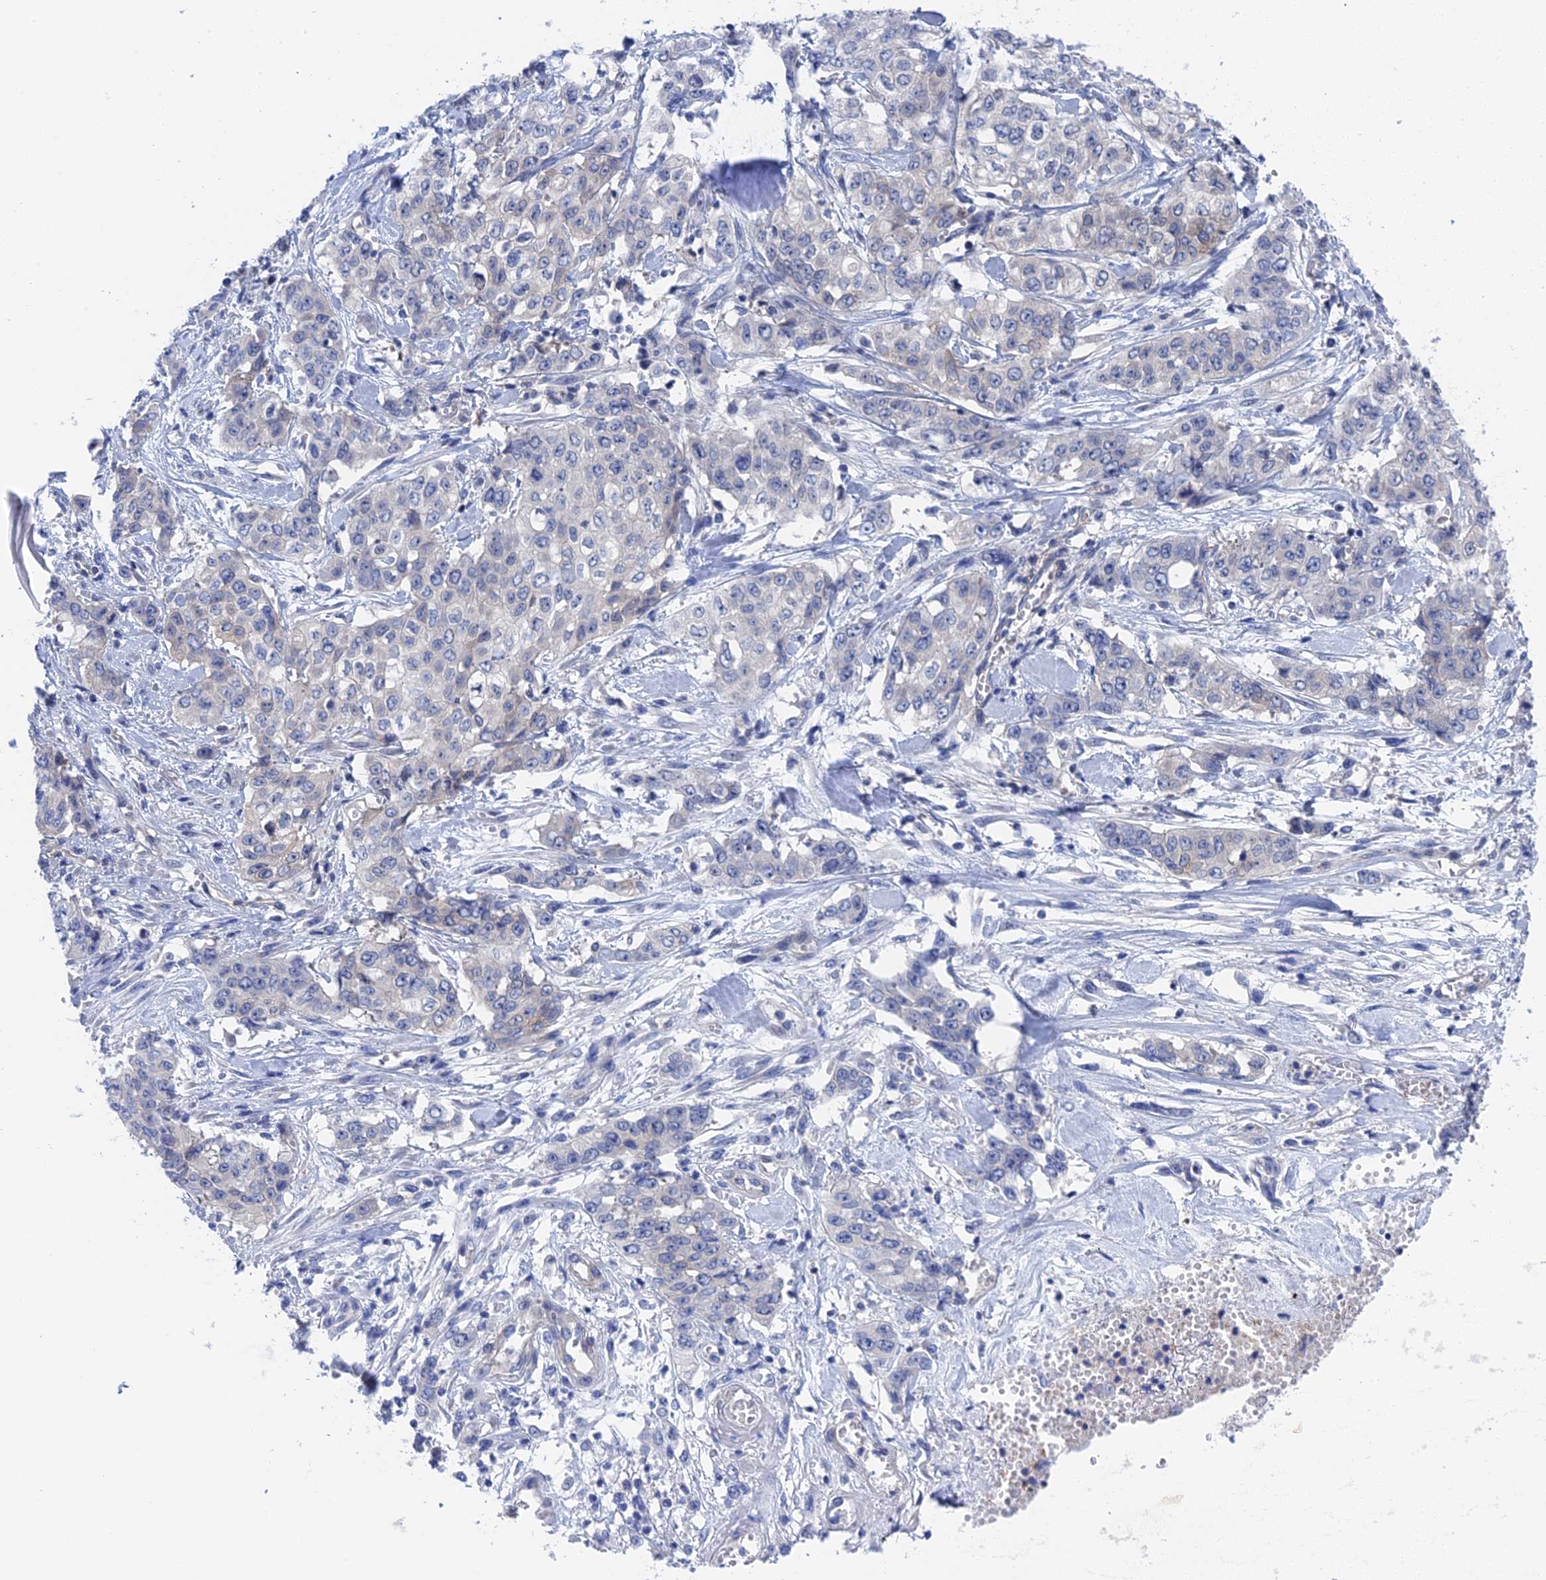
{"staining": {"intensity": "negative", "quantity": "none", "location": "none"}, "tissue": "stomach cancer", "cell_type": "Tumor cells", "image_type": "cancer", "snomed": [{"axis": "morphology", "description": "Adenocarcinoma, NOS"}, {"axis": "topography", "description": "Stomach, upper"}], "caption": "Tumor cells are negative for protein expression in human stomach adenocarcinoma. (Stains: DAB (3,3'-diaminobenzidine) immunohistochemistry (IHC) with hematoxylin counter stain, Microscopy: brightfield microscopy at high magnification).", "gene": "MTHFSD", "patient": {"sex": "male", "age": 62}}